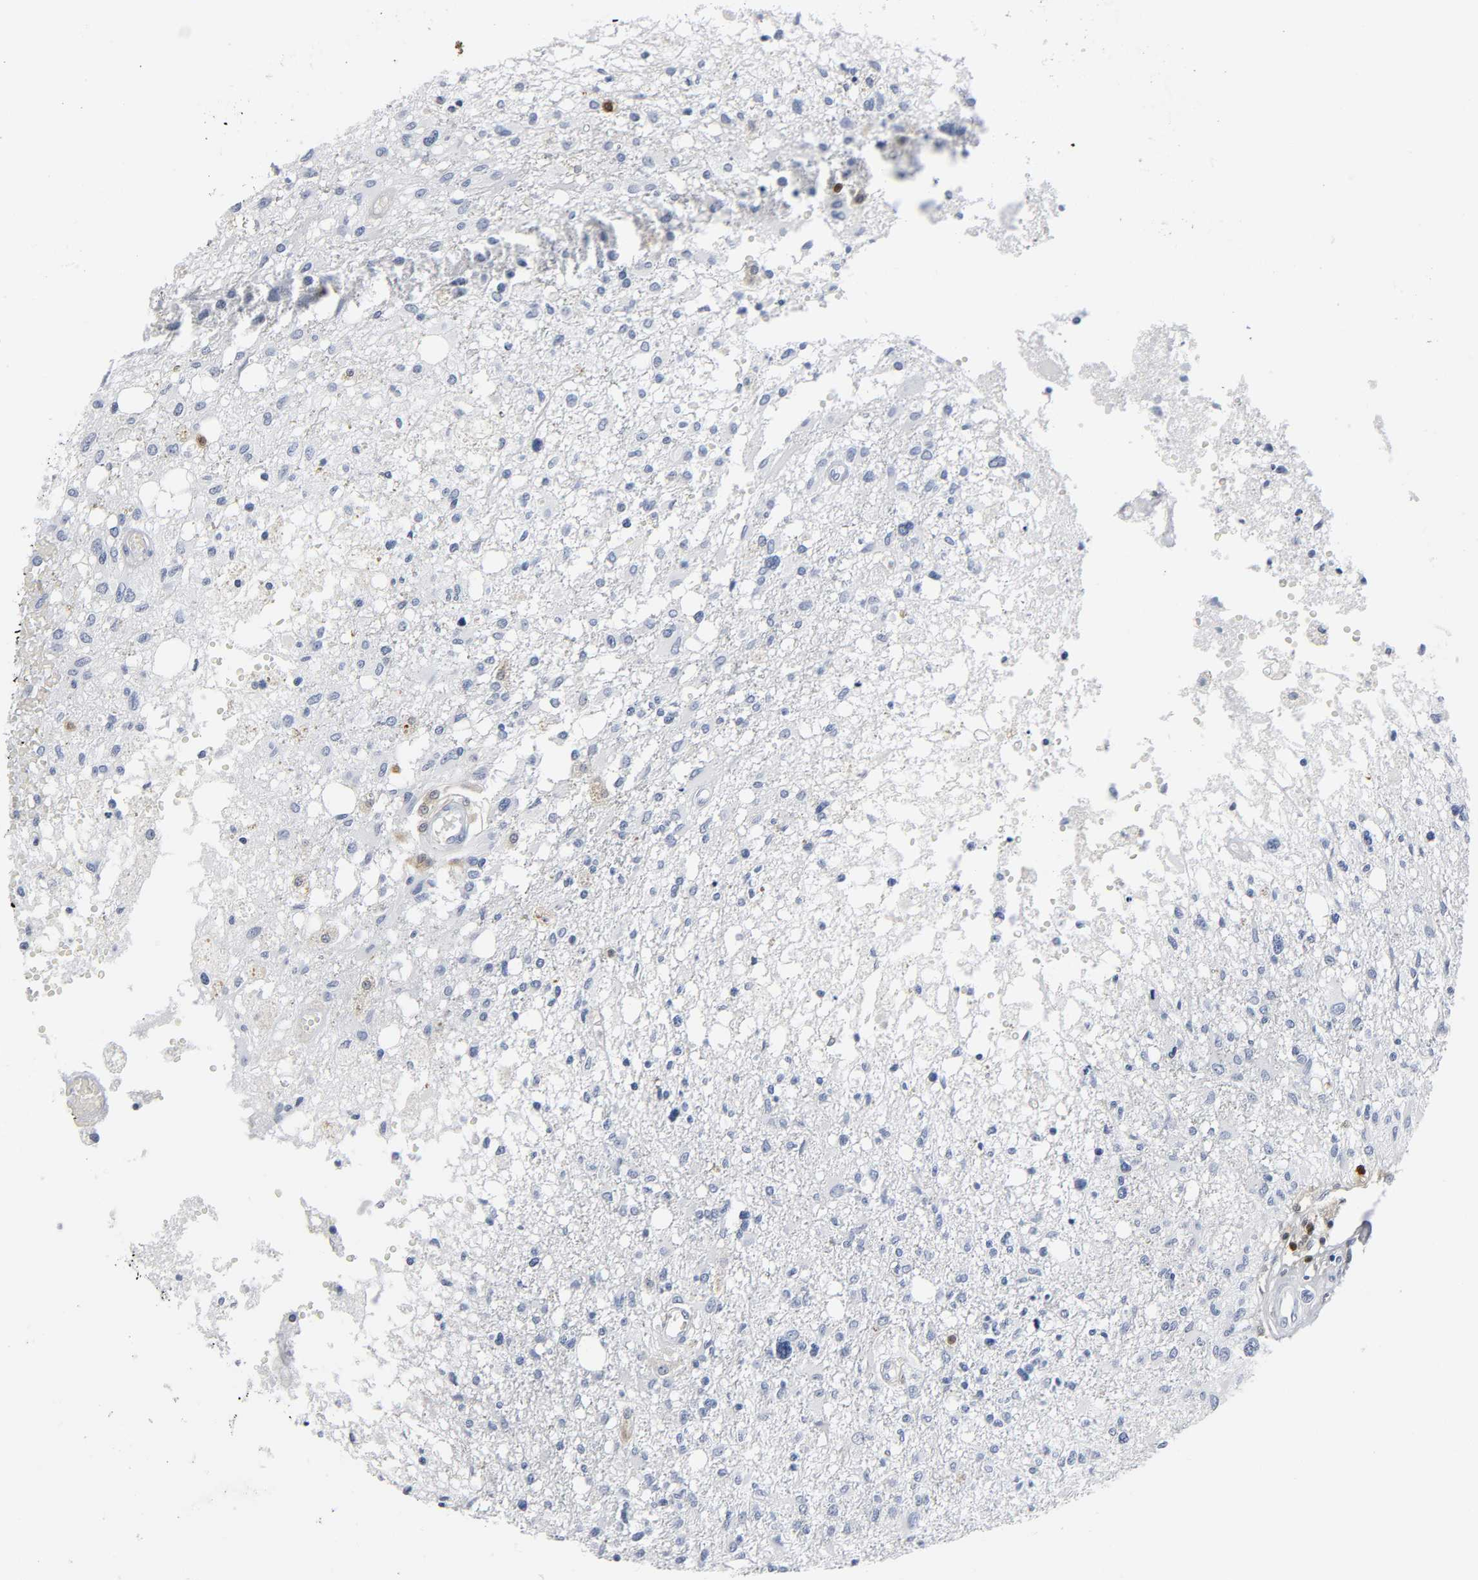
{"staining": {"intensity": "negative", "quantity": "none", "location": "none"}, "tissue": "glioma", "cell_type": "Tumor cells", "image_type": "cancer", "snomed": [{"axis": "morphology", "description": "Glioma, malignant, High grade"}, {"axis": "topography", "description": "Cerebral cortex"}], "caption": "A micrograph of glioma stained for a protein displays no brown staining in tumor cells.", "gene": "DOK2", "patient": {"sex": "male", "age": 76}}